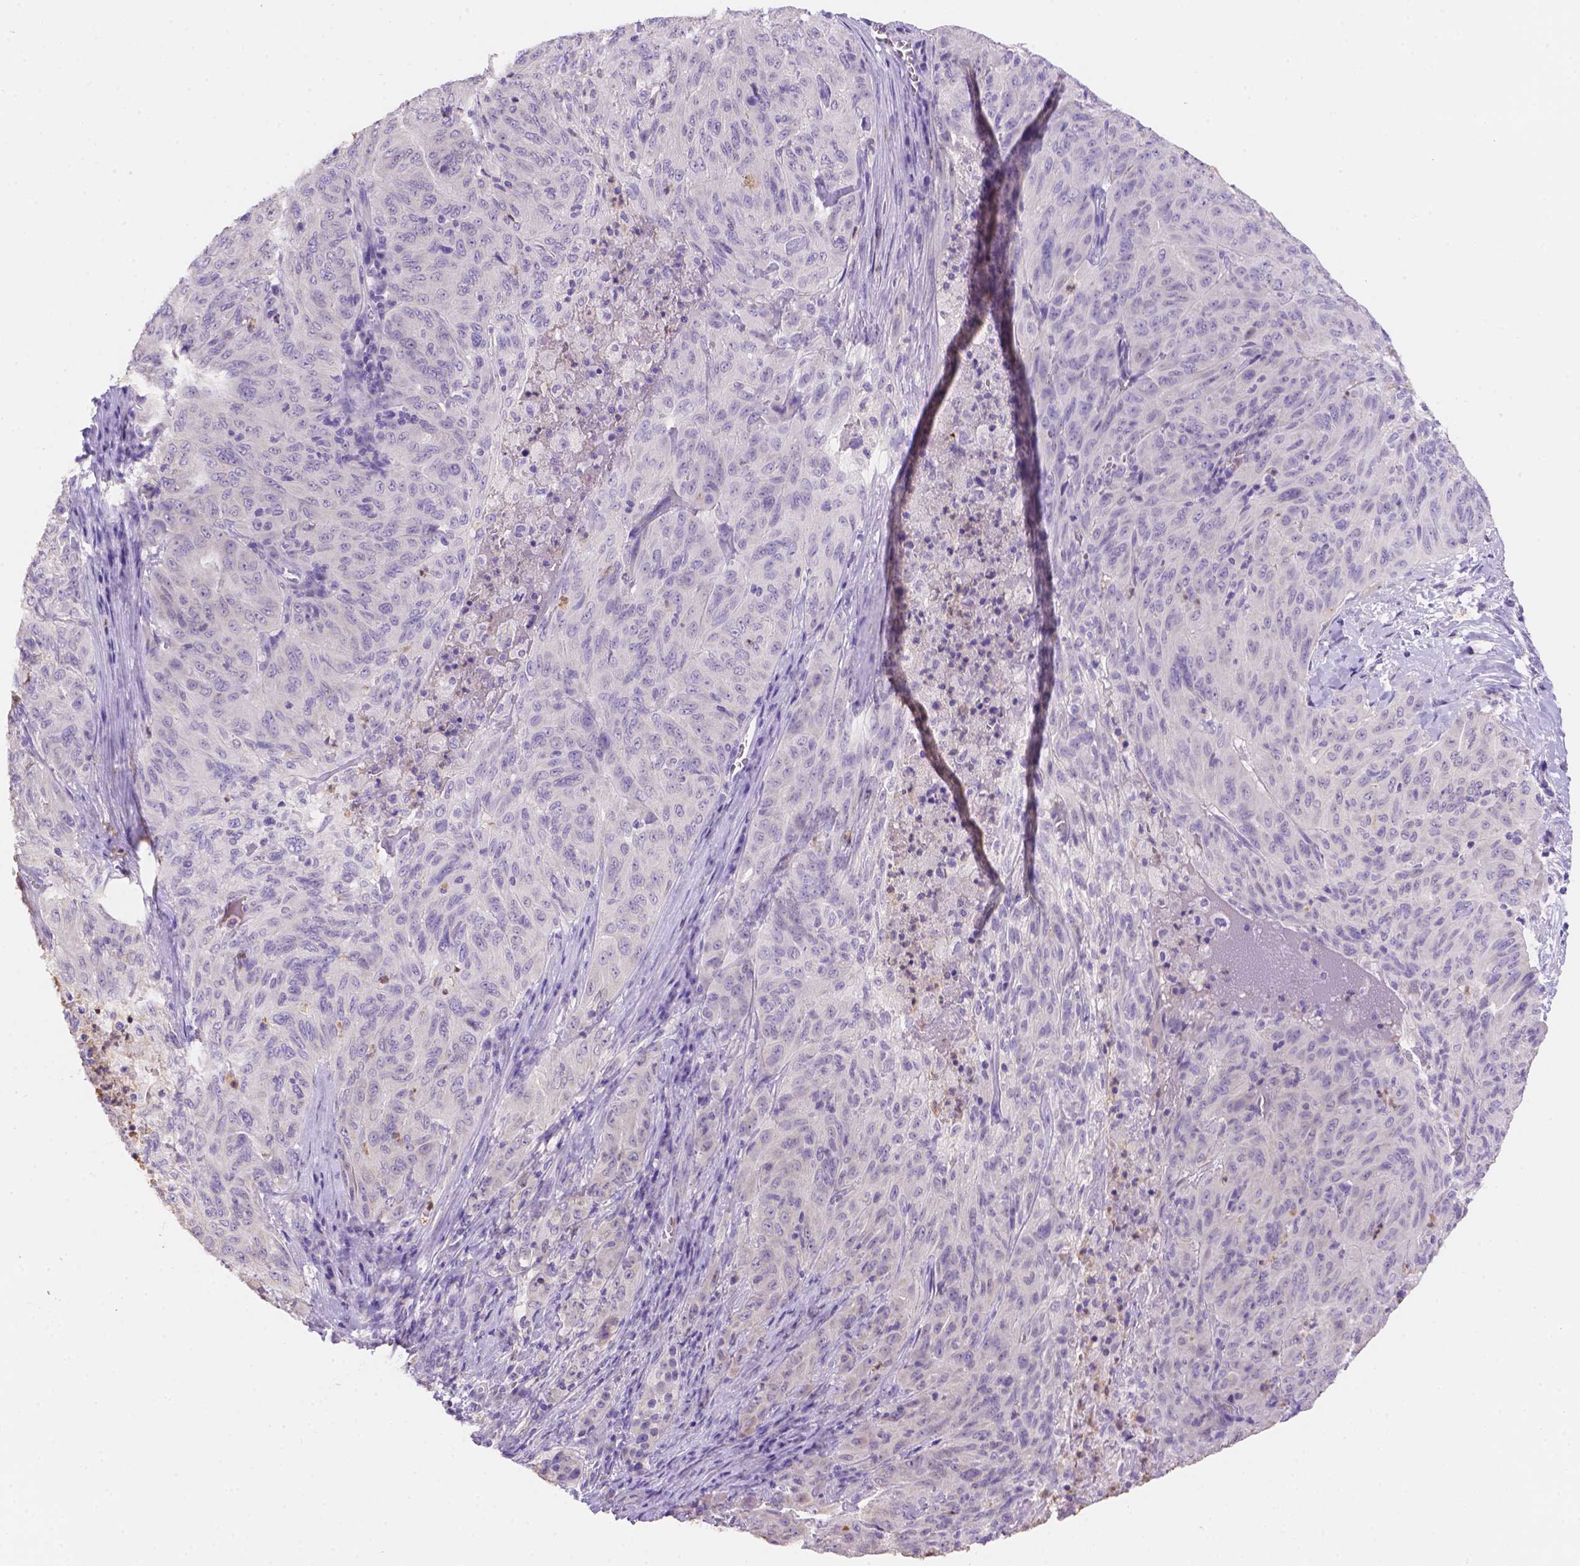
{"staining": {"intensity": "negative", "quantity": "none", "location": "none"}, "tissue": "pancreatic cancer", "cell_type": "Tumor cells", "image_type": "cancer", "snomed": [{"axis": "morphology", "description": "Adenocarcinoma, NOS"}, {"axis": "topography", "description": "Pancreas"}], "caption": "DAB immunohistochemical staining of pancreatic cancer shows no significant positivity in tumor cells.", "gene": "NXPE2", "patient": {"sex": "male", "age": 63}}